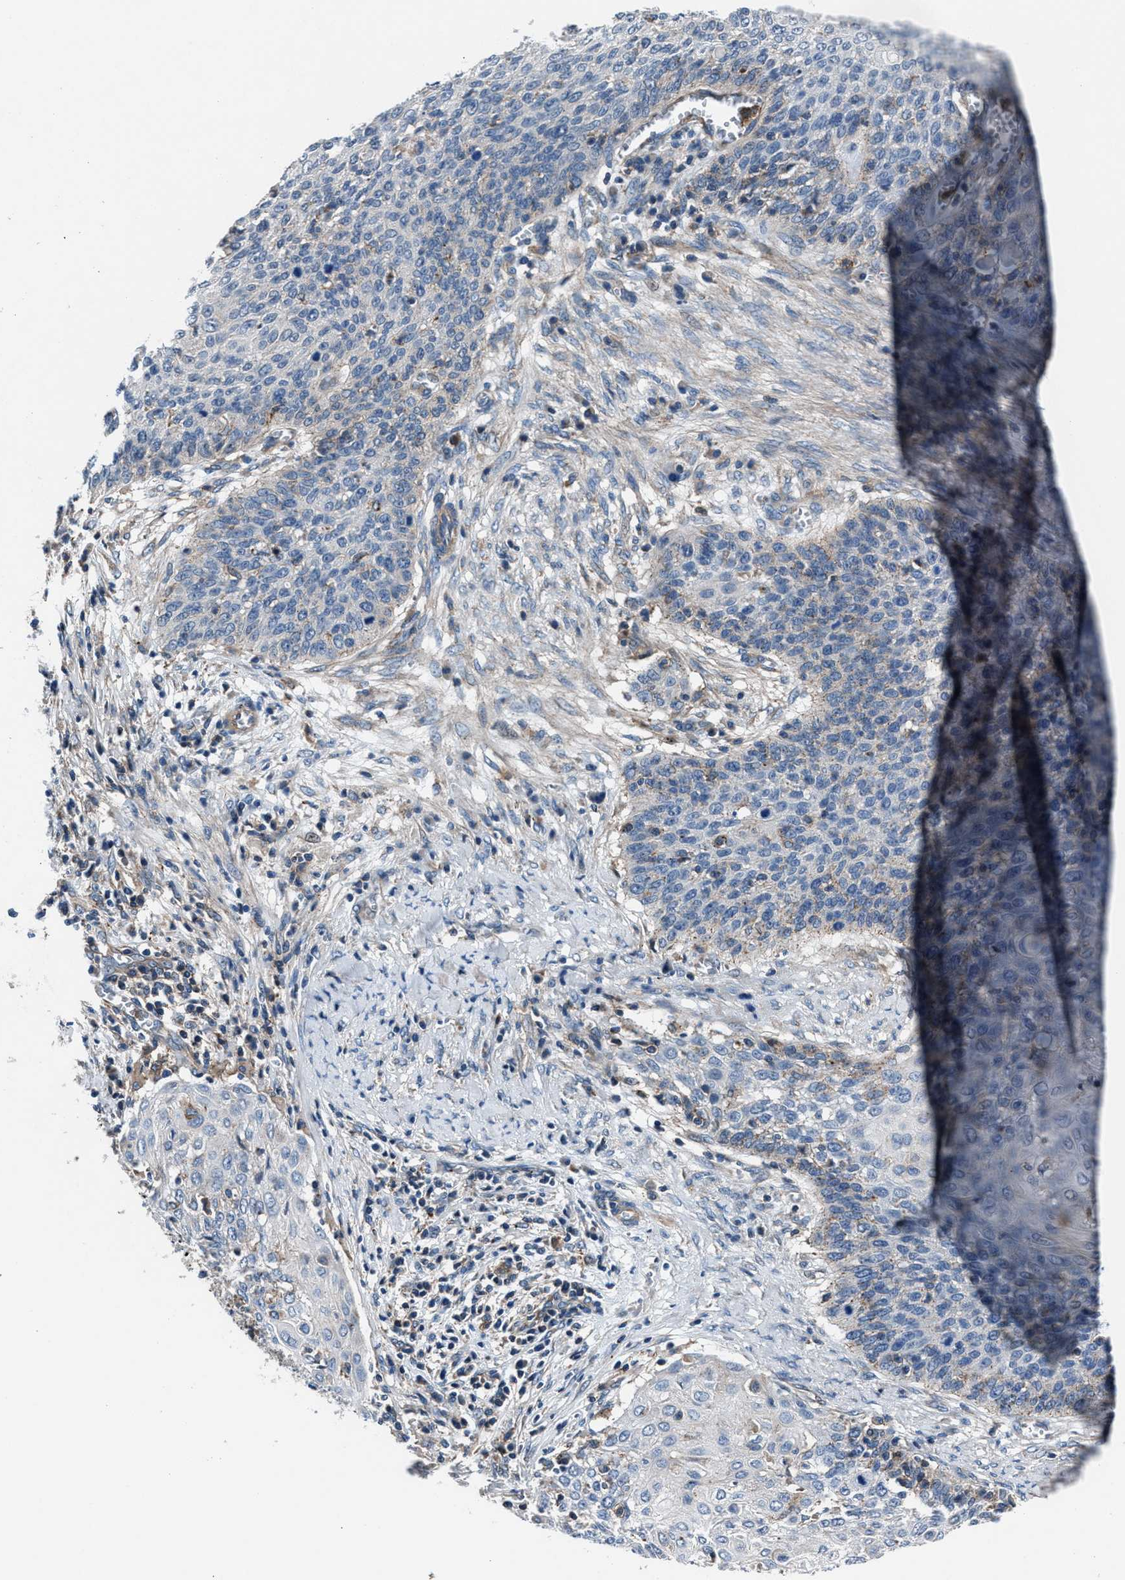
{"staining": {"intensity": "negative", "quantity": "none", "location": "none"}, "tissue": "cervical cancer", "cell_type": "Tumor cells", "image_type": "cancer", "snomed": [{"axis": "morphology", "description": "Squamous cell carcinoma, NOS"}, {"axis": "topography", "description": "Cervix"}], "caption": "IHC of human squamous cell carcinoma (cervical) exhibits no expression in tumor cells.", "gene": "MFSD11", "patient": {"sex": "female", "age": 39}}